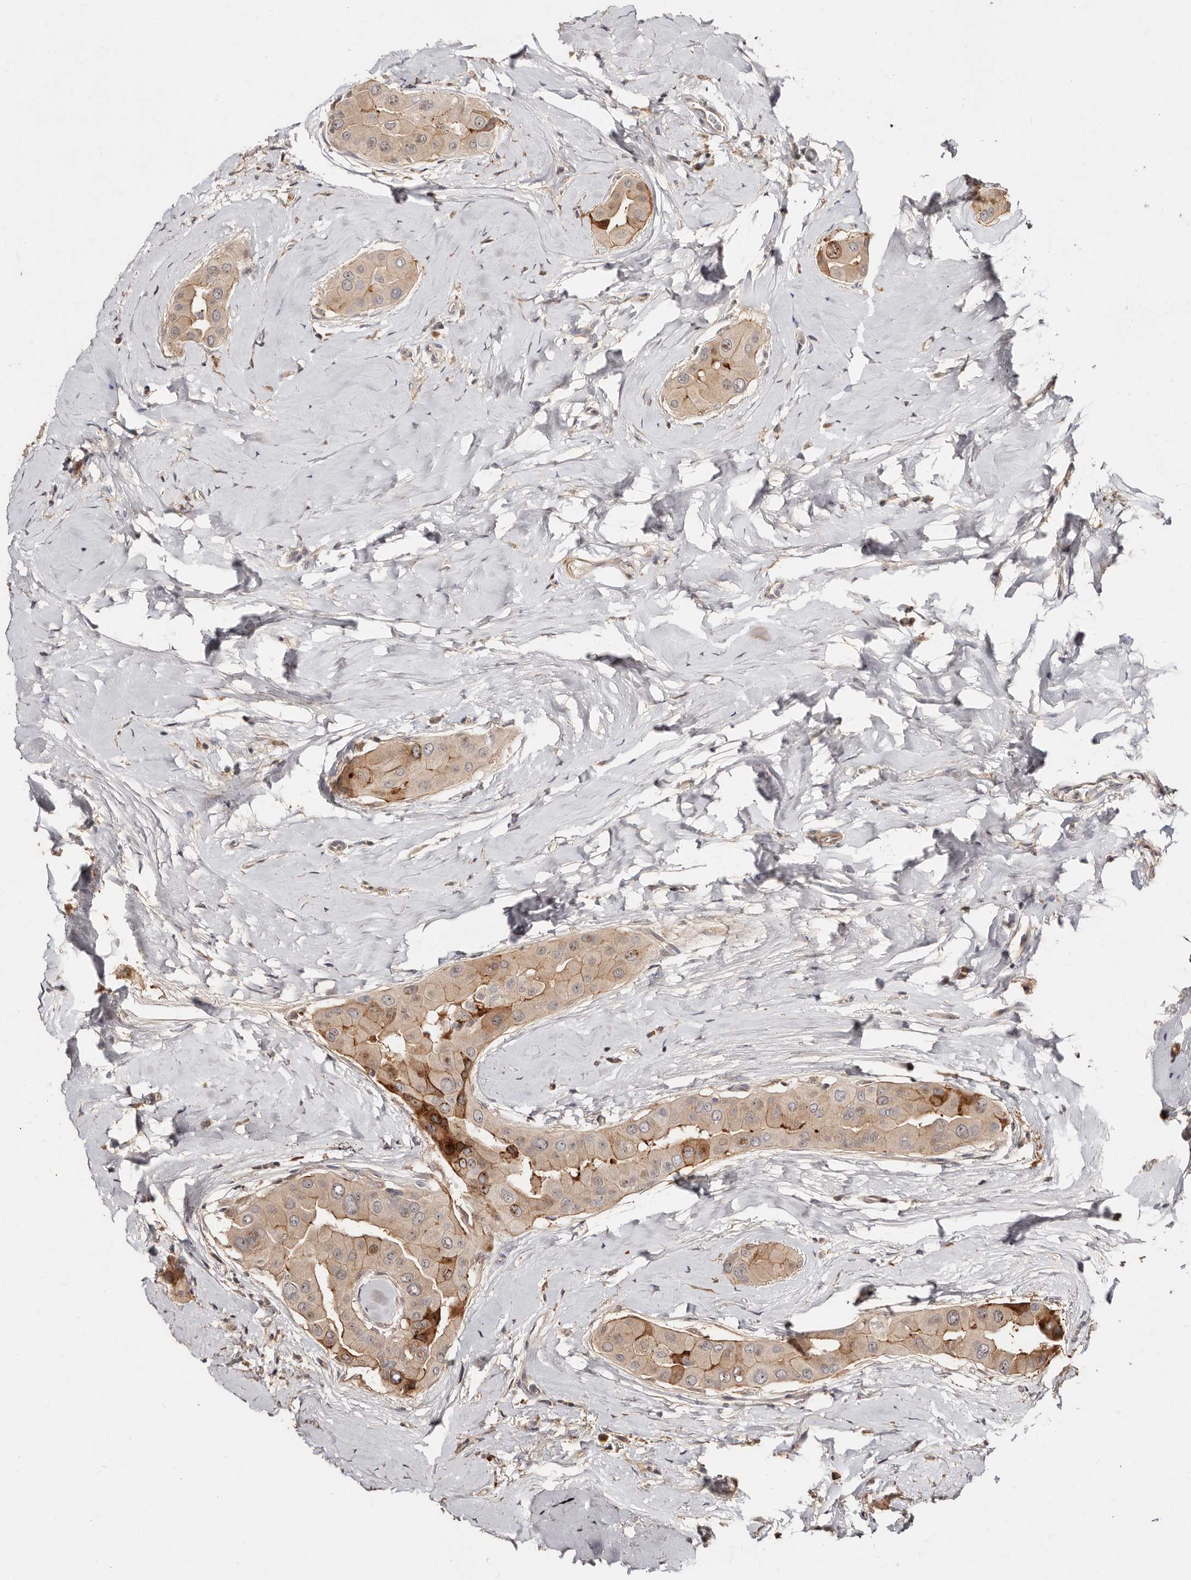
{"staining": {"intensity": "moderate", "quantity": "<25%", "location": "cytoplasmic/membranous"}, "tissue": "thyroid cancer", "cell_type": "Tumor cells", "image_type": "cancer", "snomed": [{"axis": "morphology", "description": "Papillary adenocarcinoma, NOS"}, {"axis": "topography", "description": "Thyroid gland"}], "caption": "A micrograph showing moderate cytoplasmic/membranous staining in about <25% of tumor cells in thyroid cancer, as visualized by brown immunohistochemical staining.", "gene": "APOL6", "patient": {"sex": "male", "age": 33}}